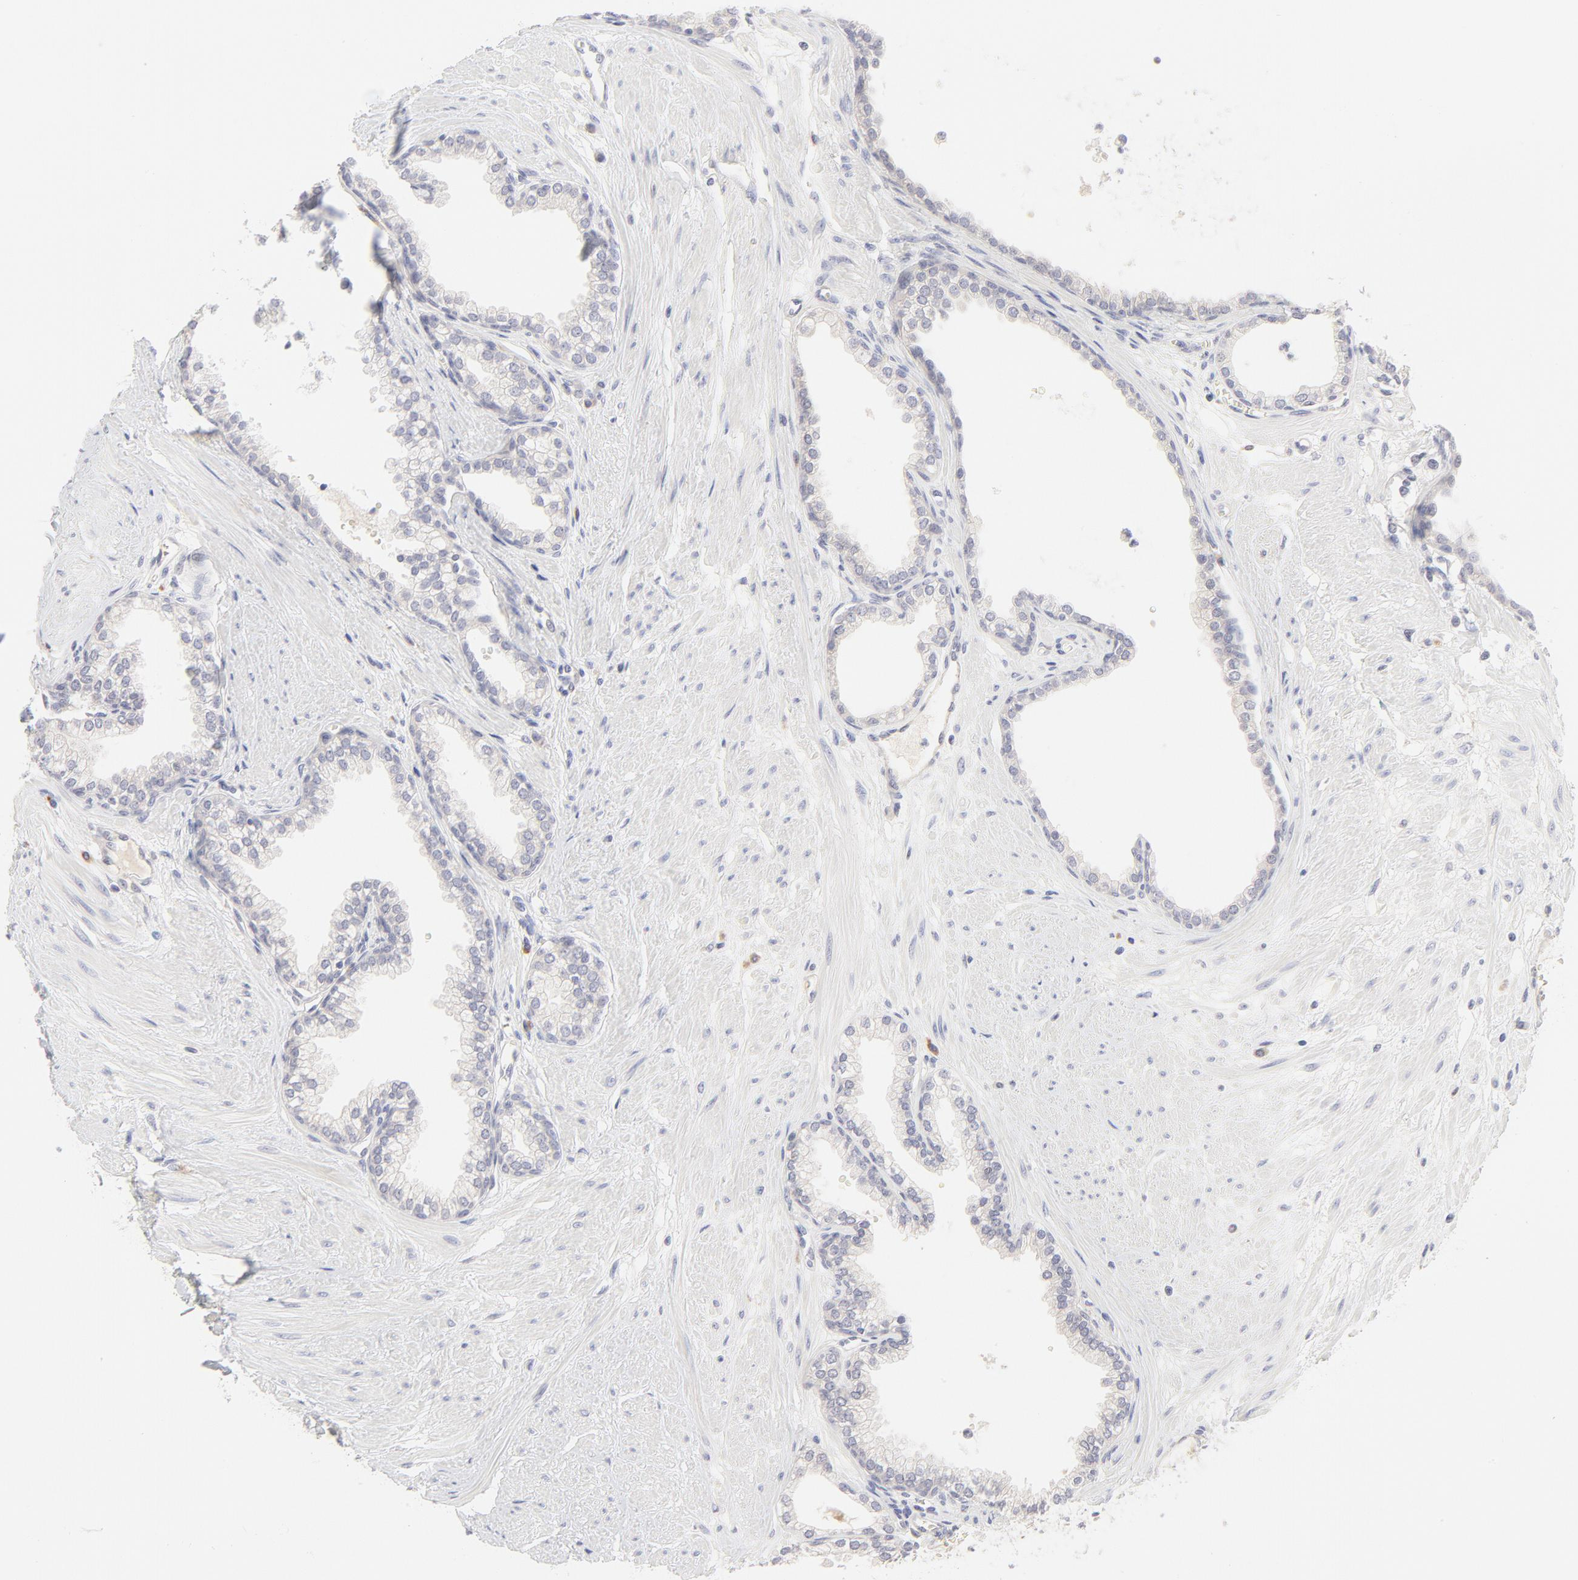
{"staining": {"intensity": "negative", "quantity": "none", "location": "none"}, "tissue": "prostate", "cell_type": "Glandular cells", "image_type": "normal", "snomed": [{"axis": "morphology", "description": "Normal tissue, NOS"}, {"axis": "topography", "description": "Prostate"}], "caption": "Glandular cells are negative for protein expression in unremarkable human prostate. (IHC, brightfield microscopy, high magnification).", "gene": "ELF3", "patient": {"sex": "male", "age": 64}}